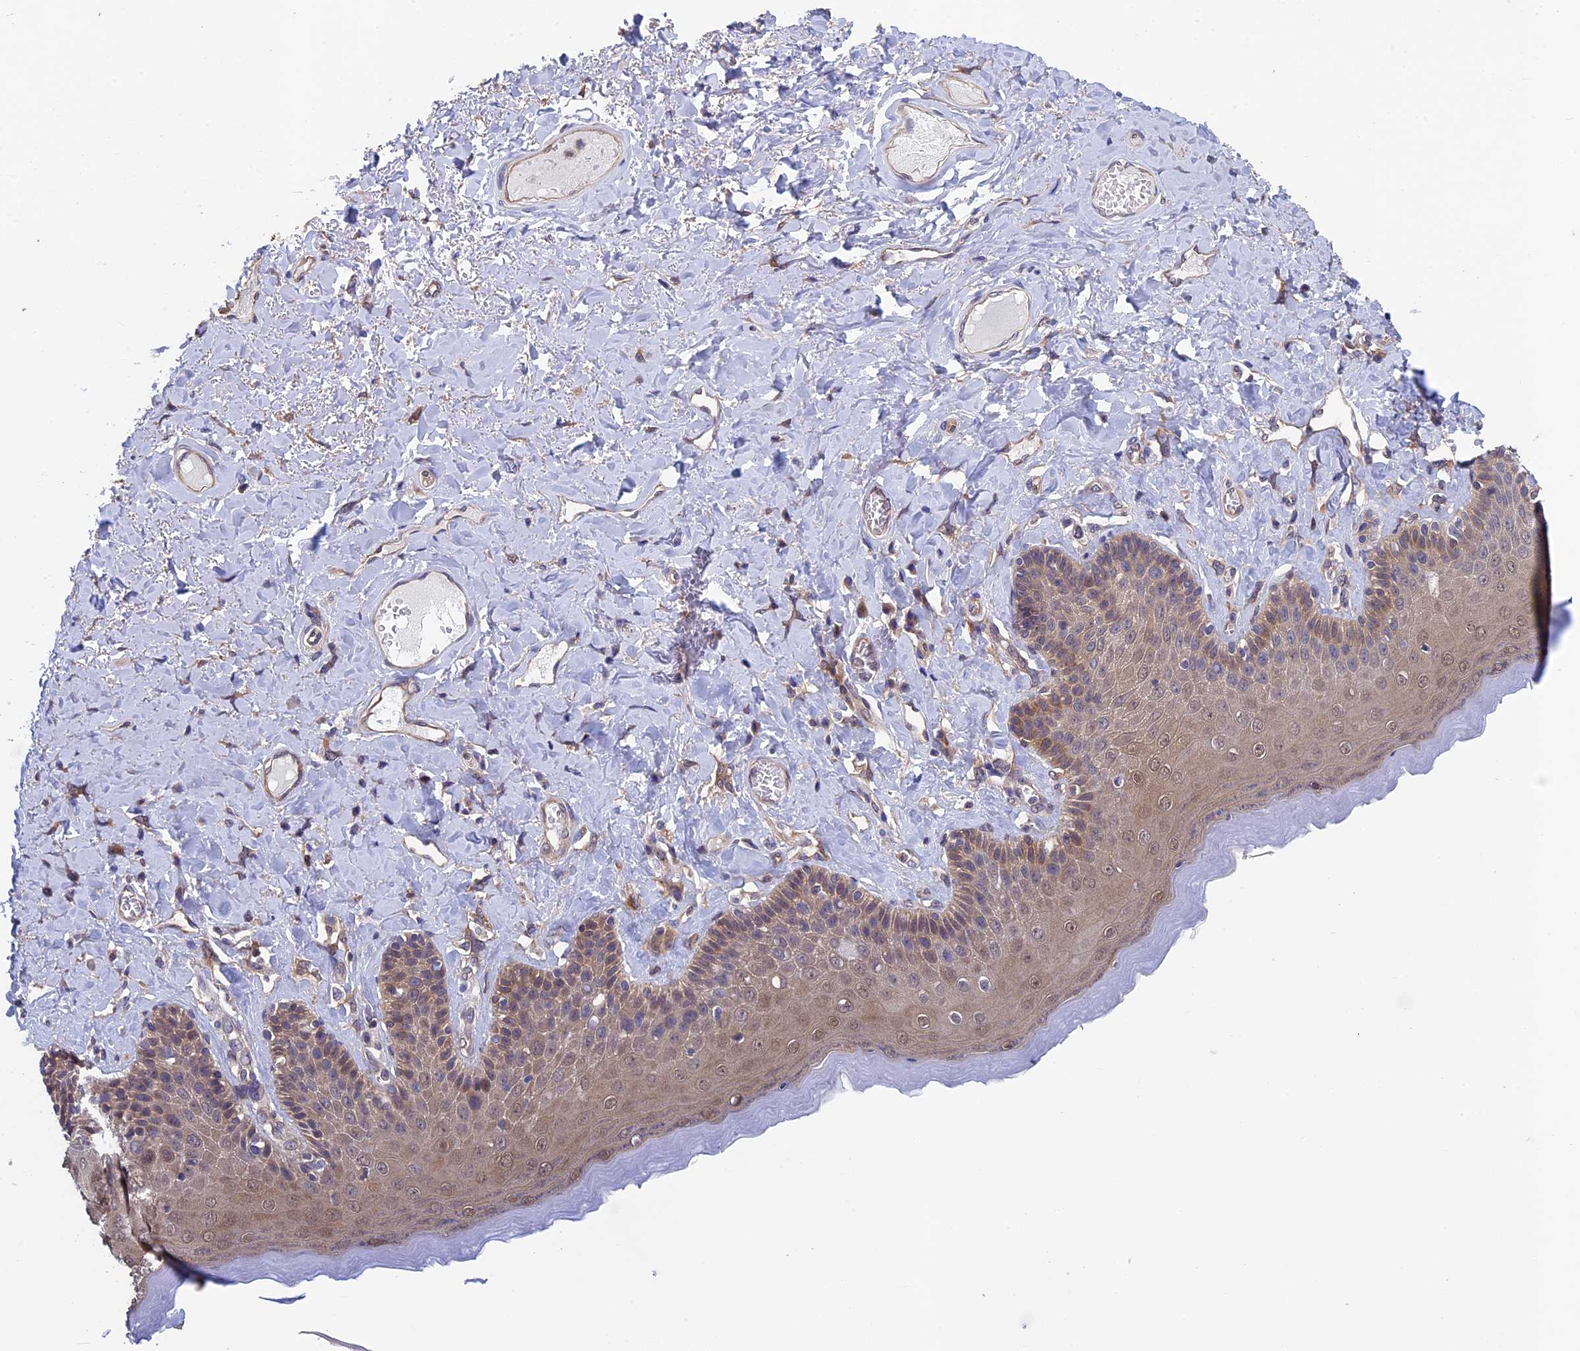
{"staining": {"intensity": "weak", "quantity": "25%-75%", "location": "cytoplasmic/membranous,nuclear"}, "tissue": "skin", "cell_type": "Epidermal cells", "image_type": "normal", "snomed": [{"axis": "morphology", "description": "Normal tissue, NOS"}, {"axis": "topography", "description": "Anal"}], "caption": "This is an image of IHC staining of normal skin, which shows weak expression in the cytoplasmic/membranous,nuclear of epidermal cells.", "gene": "LCMT1", "patient": {"sex": "male", "age": 69}}